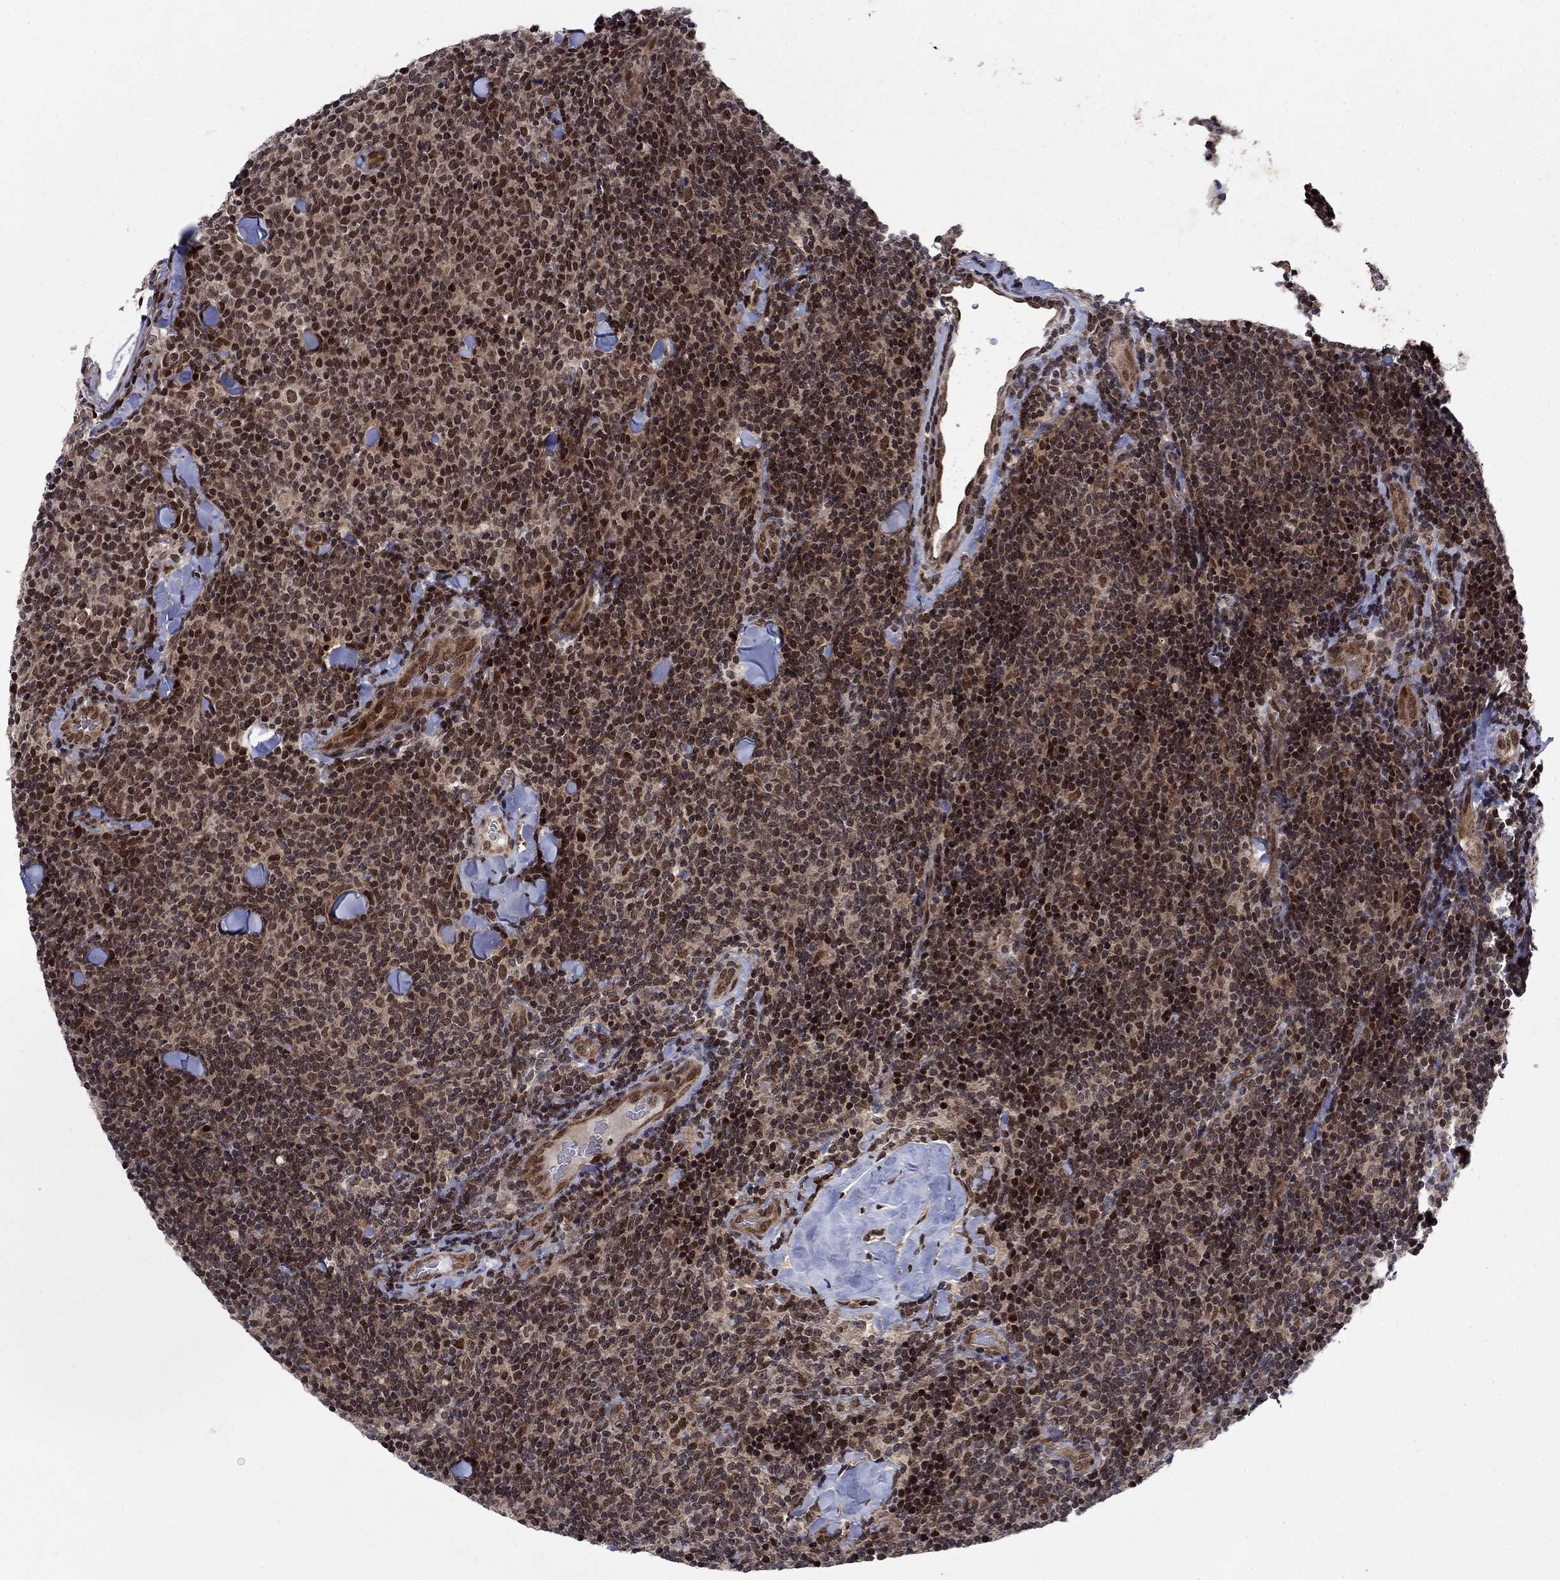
{"staining": {"intensity": "strong", "quantity": "25%-75%", "location": "nuclear"}, "tissue": "lymphoma", "cell_type": "Tumor cells", "image_type": "cancer", "snomed": [{"axis": "morphology", "description": "Malignant lymphoma, non-Hodgkin's type, Low grade"}, {"axis": "topography", "description": "Lymph node"}], "caption": "Immunohistochemical staining of lymphoma exhibits high levels of strong nuclear staining in approximately 25%-75% of tumor cells.", "gene": "PRICKLE4", "patient": {"sex": "female", "age": 56}}